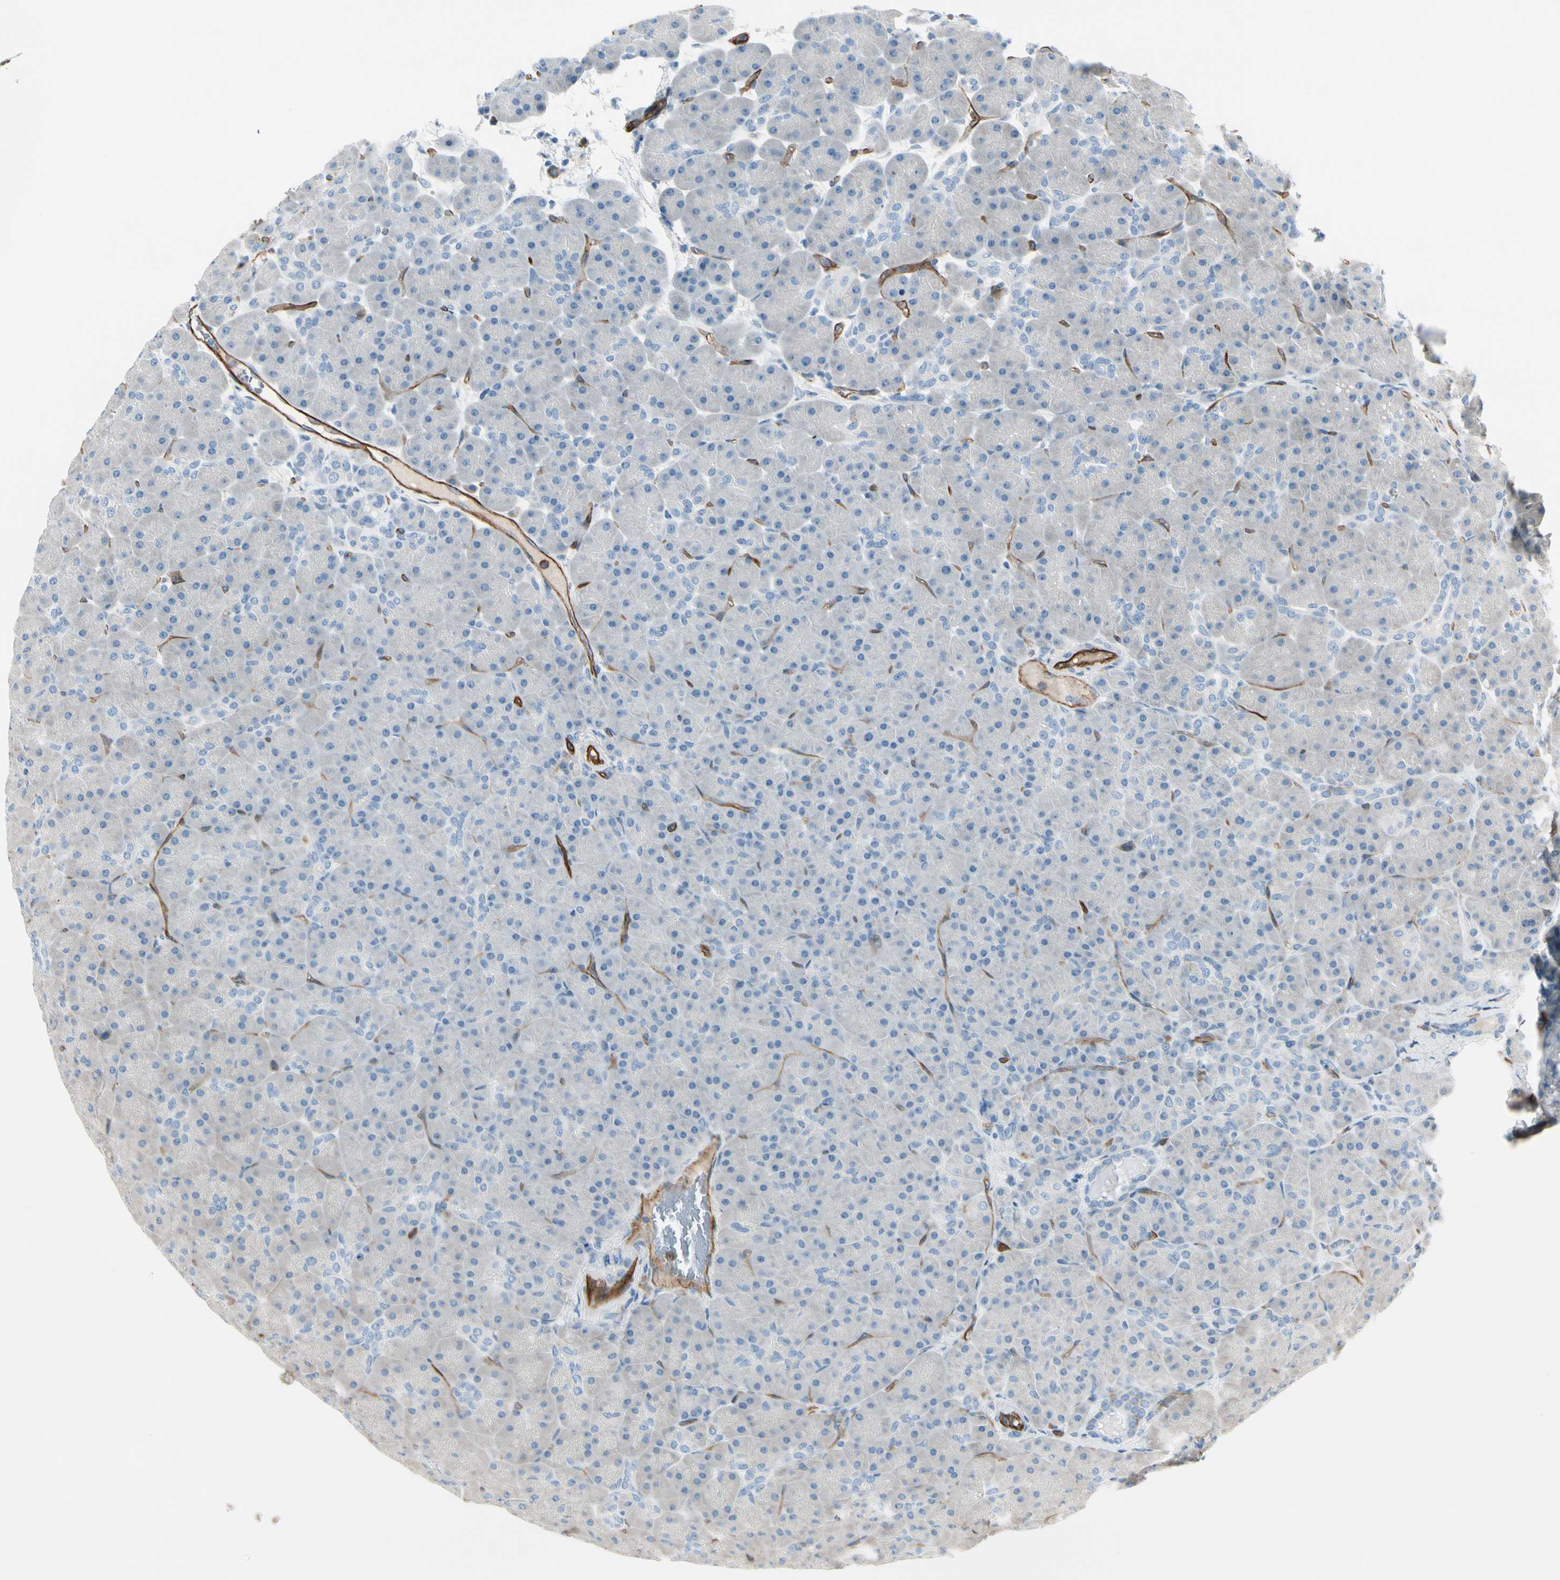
{"staining": {"intensity": "negative", "quantity": "none", "location": "none"}, "tissue": "pancreas", "cell_type": "Exocrine glandular cells", "image_type": "normal", "snomed": [{"axis": "morphology", "description": "Normal tissue, NOS"}, {"axis": "topography", "description": "Pancreas"}], "caption": "High power microscopy photomicrograph of an immunohistochemistry photomicrograph of benign pancreas, revealing no significant expression in exocrine glandular cells.", "gene": "CD93", "patient": {"sex": "male", "age": 66}}